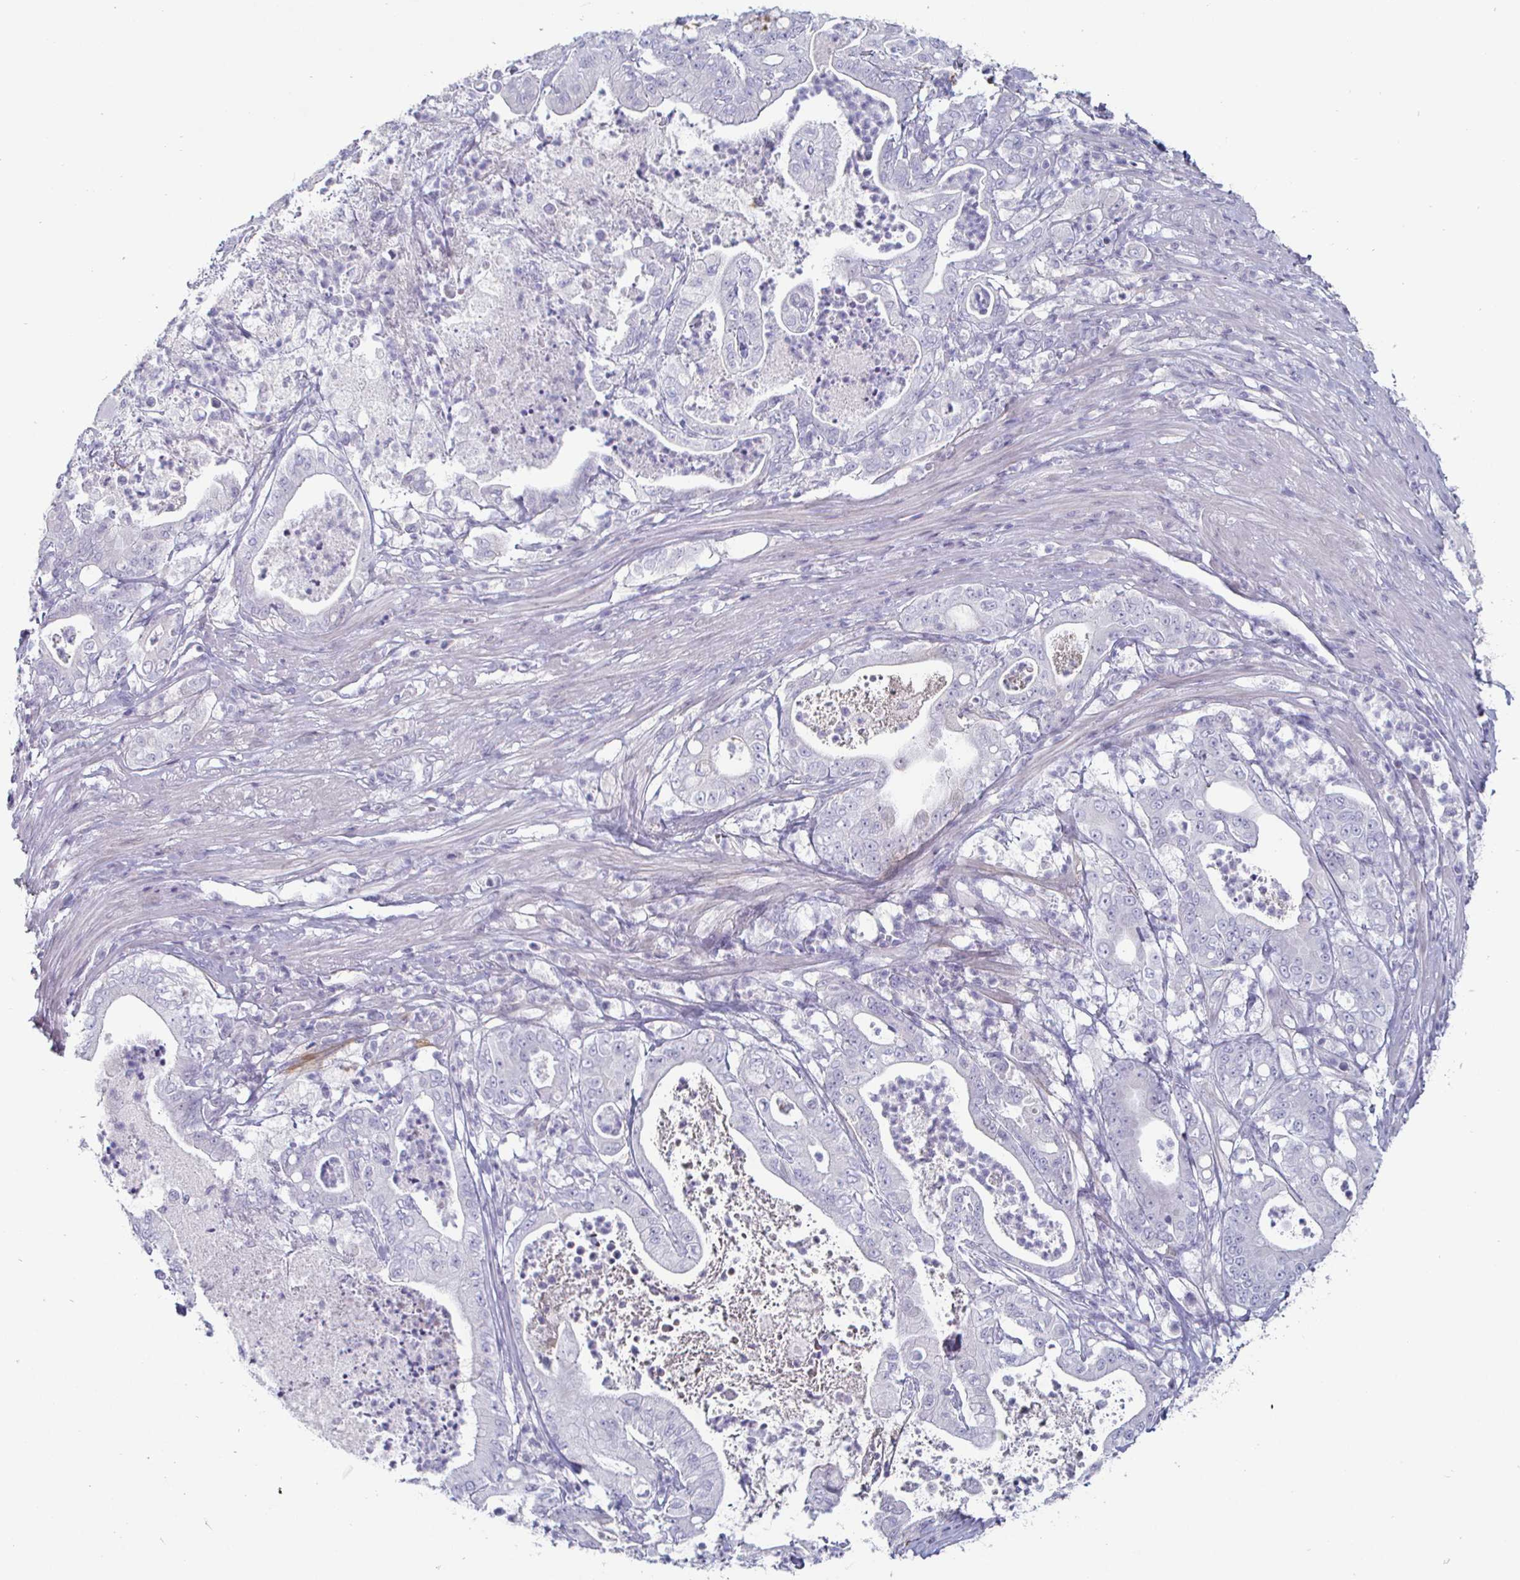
{"staining": {"intensity": "negative", "quantity": "none", "location": "none"}, "tissue": "pancreatic cancer", "cell_type": "Tumor cells", "image_type": "cancer", "snomed": [{"axis": "morphology", "description": "Adenocarcinoma, NOS"}, {"axis": "topography", "description": "Pancreas"}], "caption": "An image of adenocarcinoma (pancreatic) stained for a protein reveals no brown staining in tumor cells.", "gene": "ENPP1", "patient": {"sex": "male", "age": 71}}